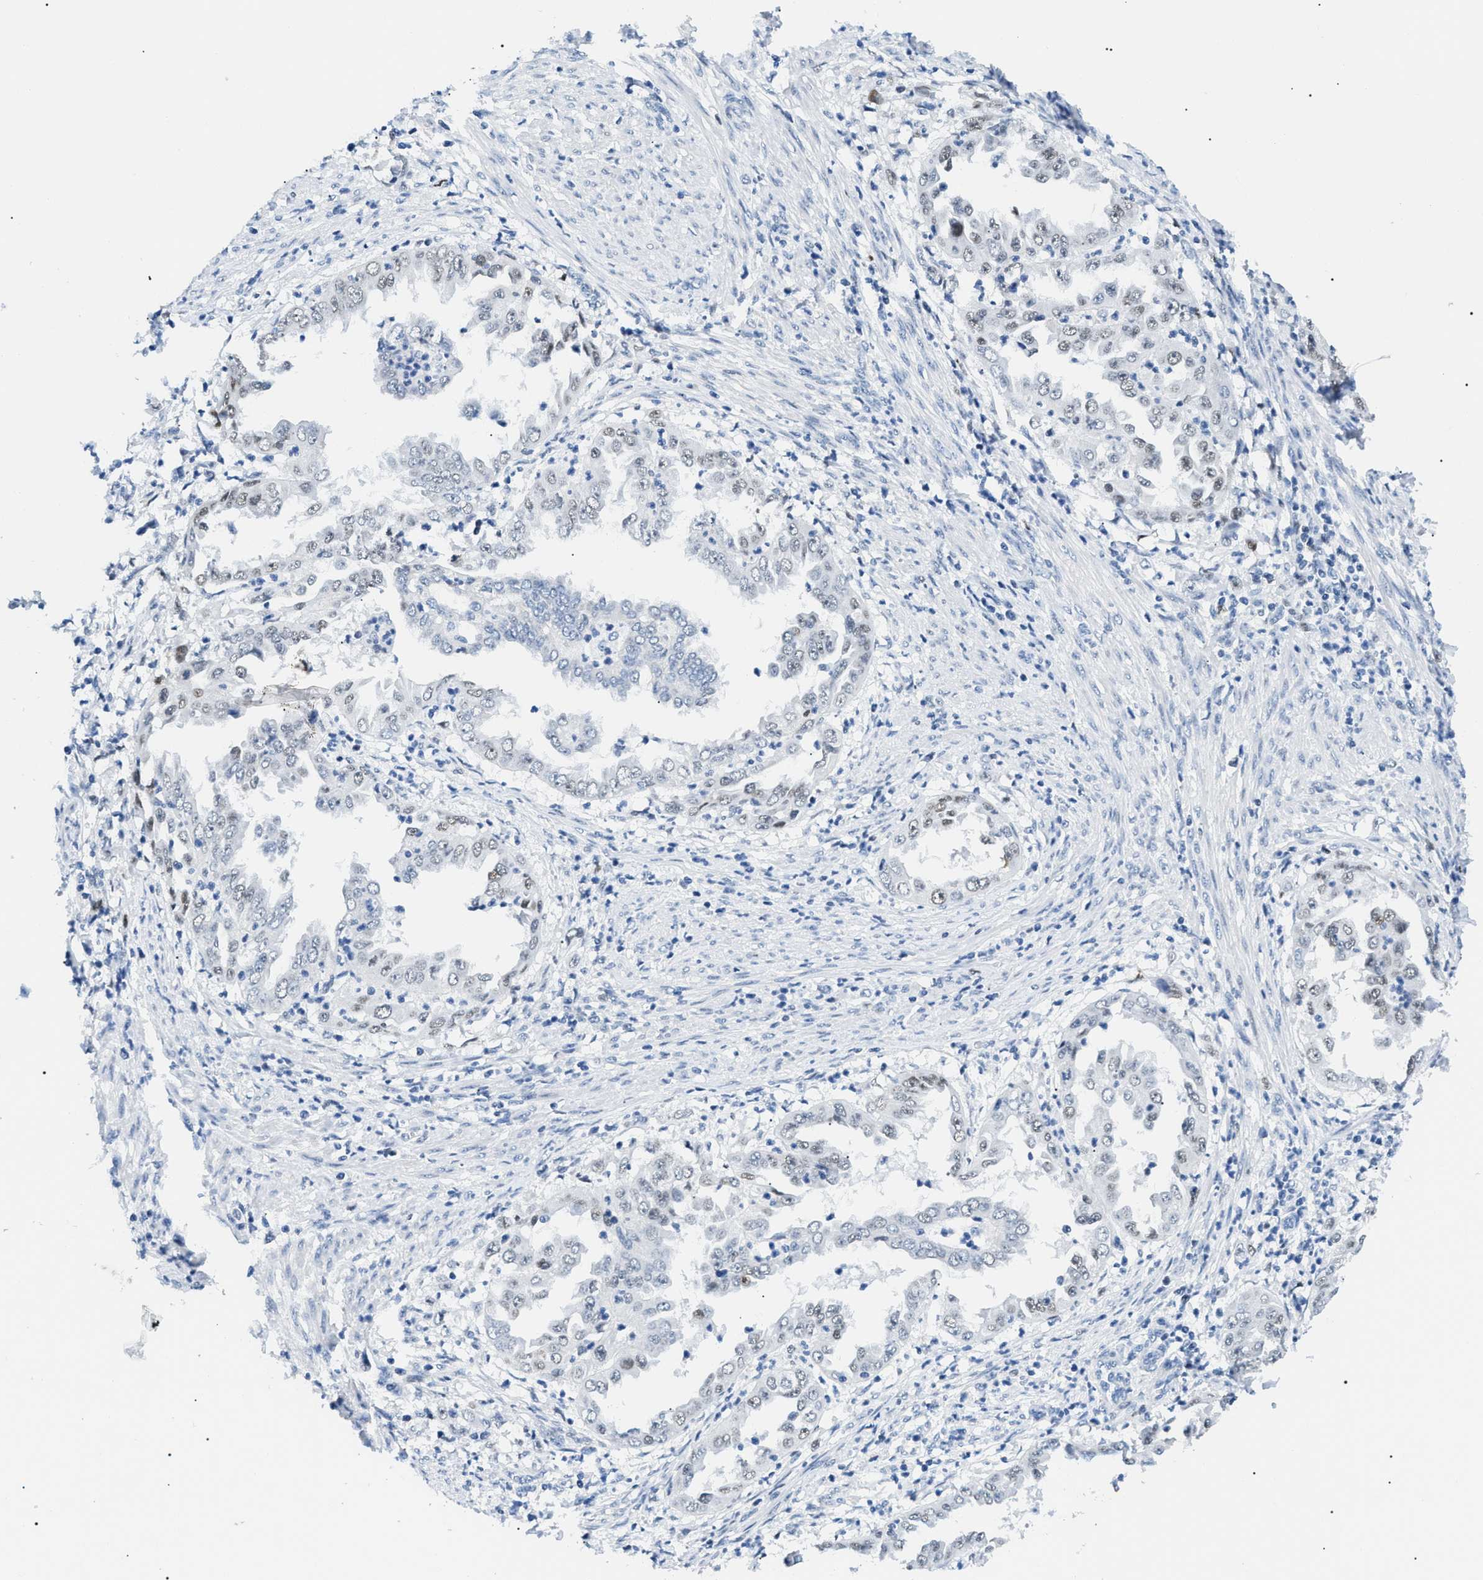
{"staining": {"intensity": "weak", "quantity": "25%-75%", "location": "nuclear"}, "tissue": "endometrial cancer", "cell_type": "Tumor cells", "image_type": "cancer", "snomed": [{"axis": "morphology", "description": "Adenocarcinoma, NOS"}, {"axis": "topography", "description": "Endometrium"}], "caption": "Immunohistochemical staining of human endometrial adenocarcinoma displays low levels of weak nuclear expression in approximately 25%-75% of tumor cells.", "gene": "SMARCC1", "patient": {"sex": "female", "age": 85}}